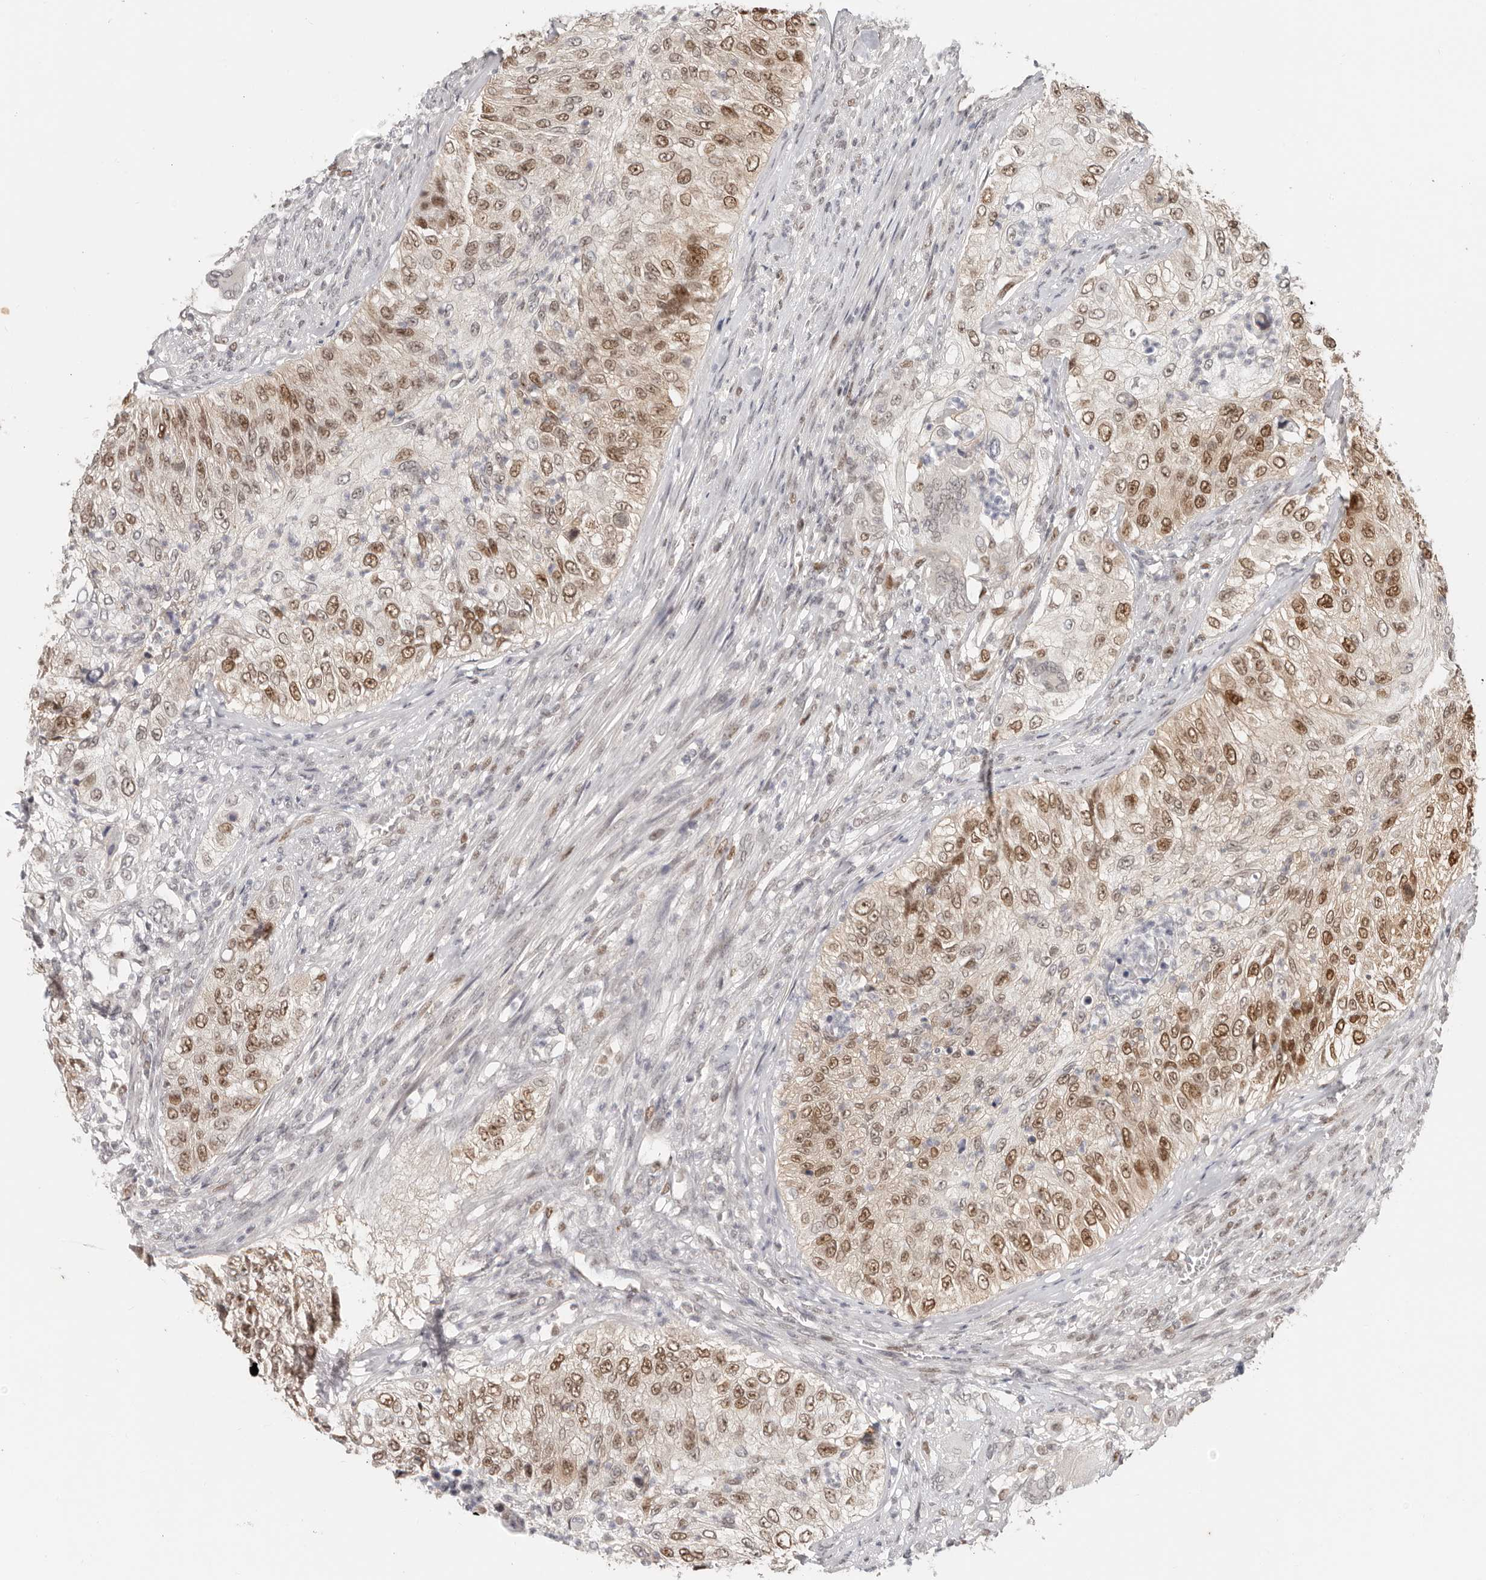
{"staining": {"intensity": "moderate", "quantity": ">75%", "location": "nuclear"}, "tissue": "urothelial cancer", "cell_type": "Tumor cells", "image_type": "cancer", "snomed": [{"axis": "morphology", "description": "Urothelial carcinoma, High grade"}, {"axis": "topography", "description": "Urinary bladder"}], "caption": "Urothelial cancer stained with IHC shows moderate nuclear positivity in about >75% of tumor cells. (brown staining indicates protein expression, while blue staining denotes nuclei).", "gene": "RFC2", "patient": {"sex": "female", "age": 60}}